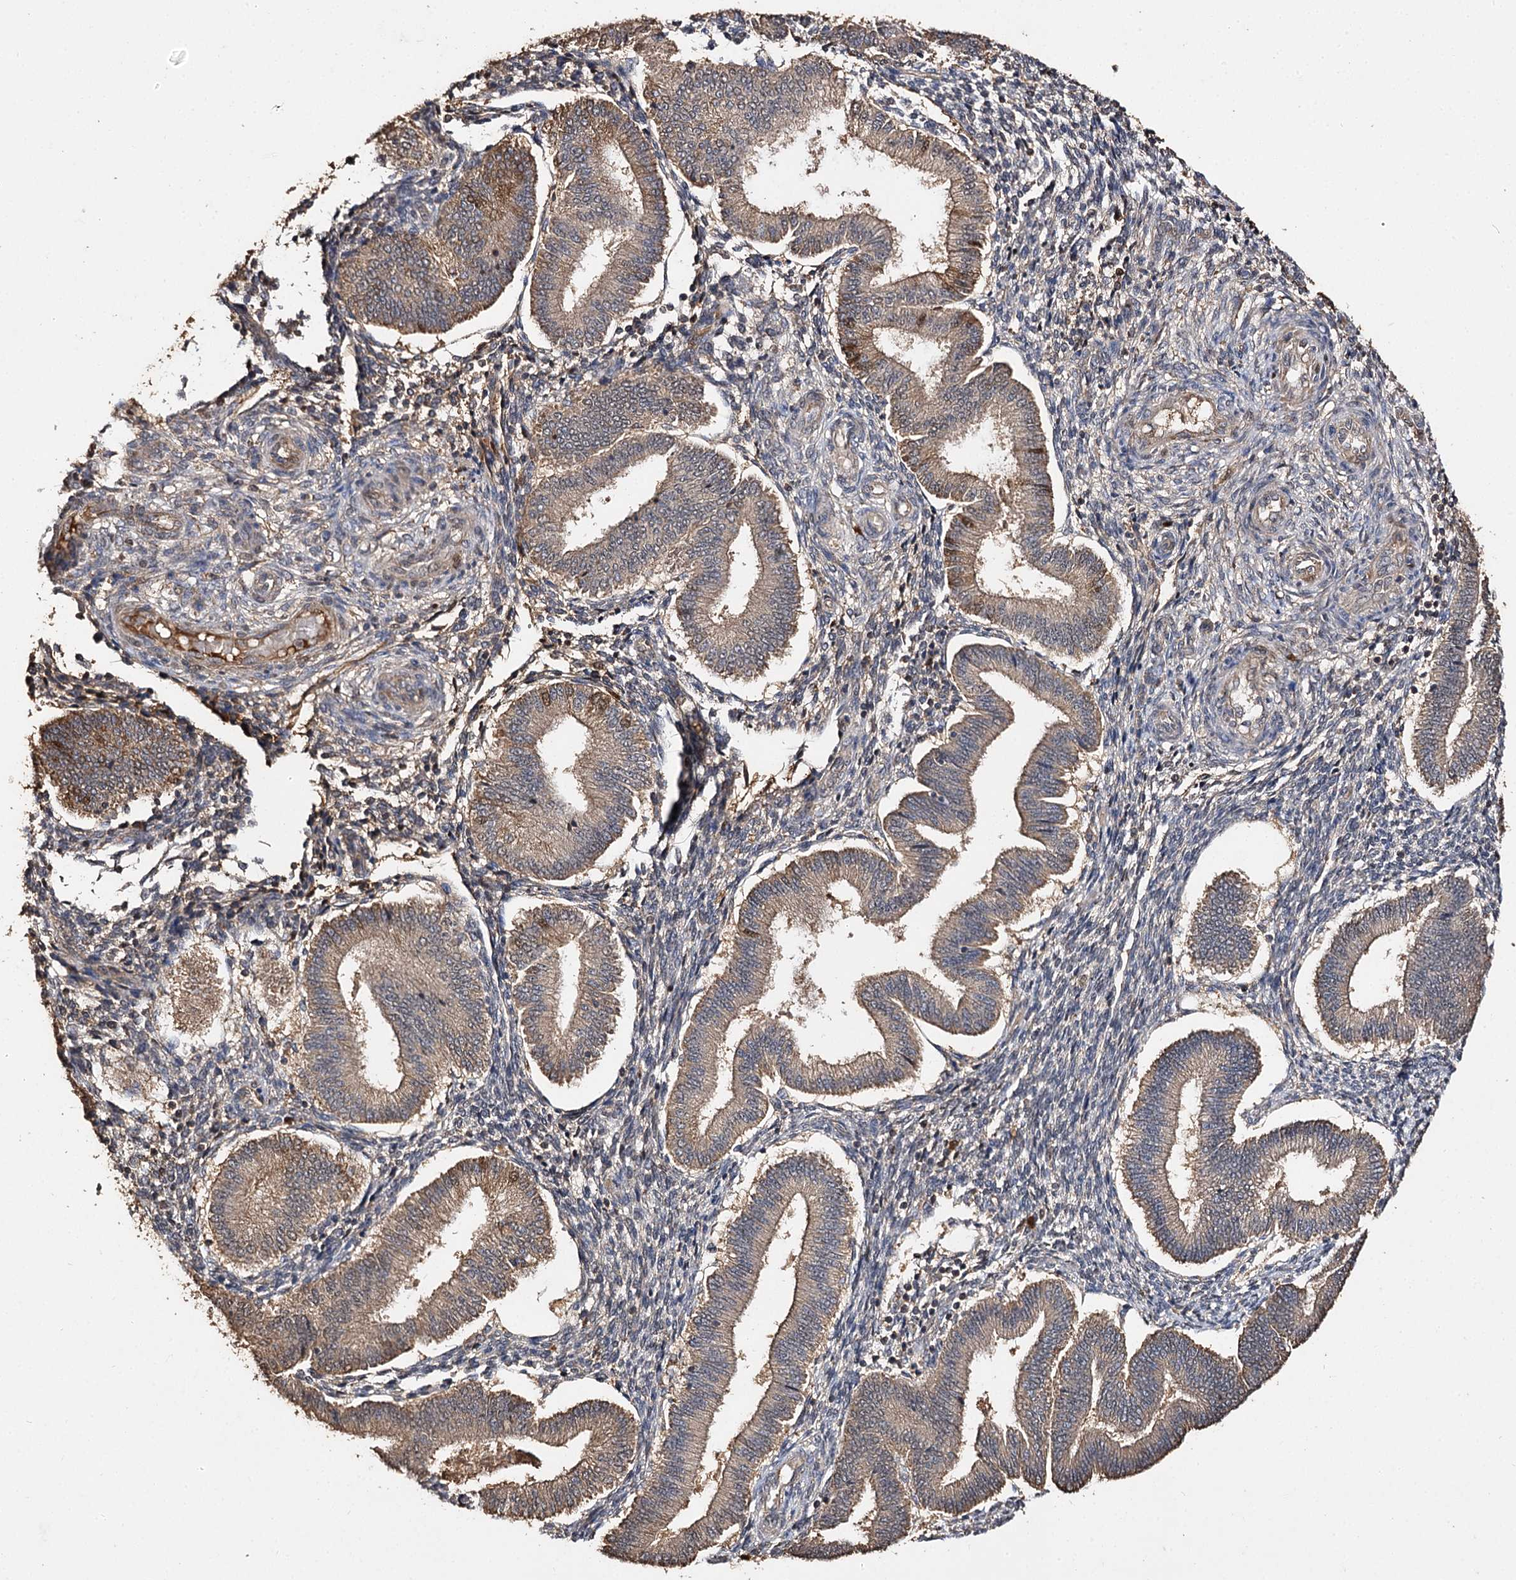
{"staining": {"intensity": "weak", "quantity": "25%-75%", "location": "cytoplasmic/membranous"}, "tissue": "endometrium", "cell_type": "Cells in endometrial stroma", "image_type": "normal", "snomed": [{"axis": "morphology", "description": "Normal tissue, NOS"}, {"axis": "topography", "description": "Endometrium"}], "caption": "High-power microscopy captured an immunohistochemistry (IHC) histopathology image of unremarkable endometrium, revealing weak cytoplasmic/membranous expression in approximately 25%-75% of cells in endometrial stroma. (Stains: DAB (3,3'-diaminobenzidine) in brown, nuclei in blue, Microscopy: brightfield microscopy at high magnification).", "gene": "ARL13A", "patient": {"sex": "female", "age": 39}}